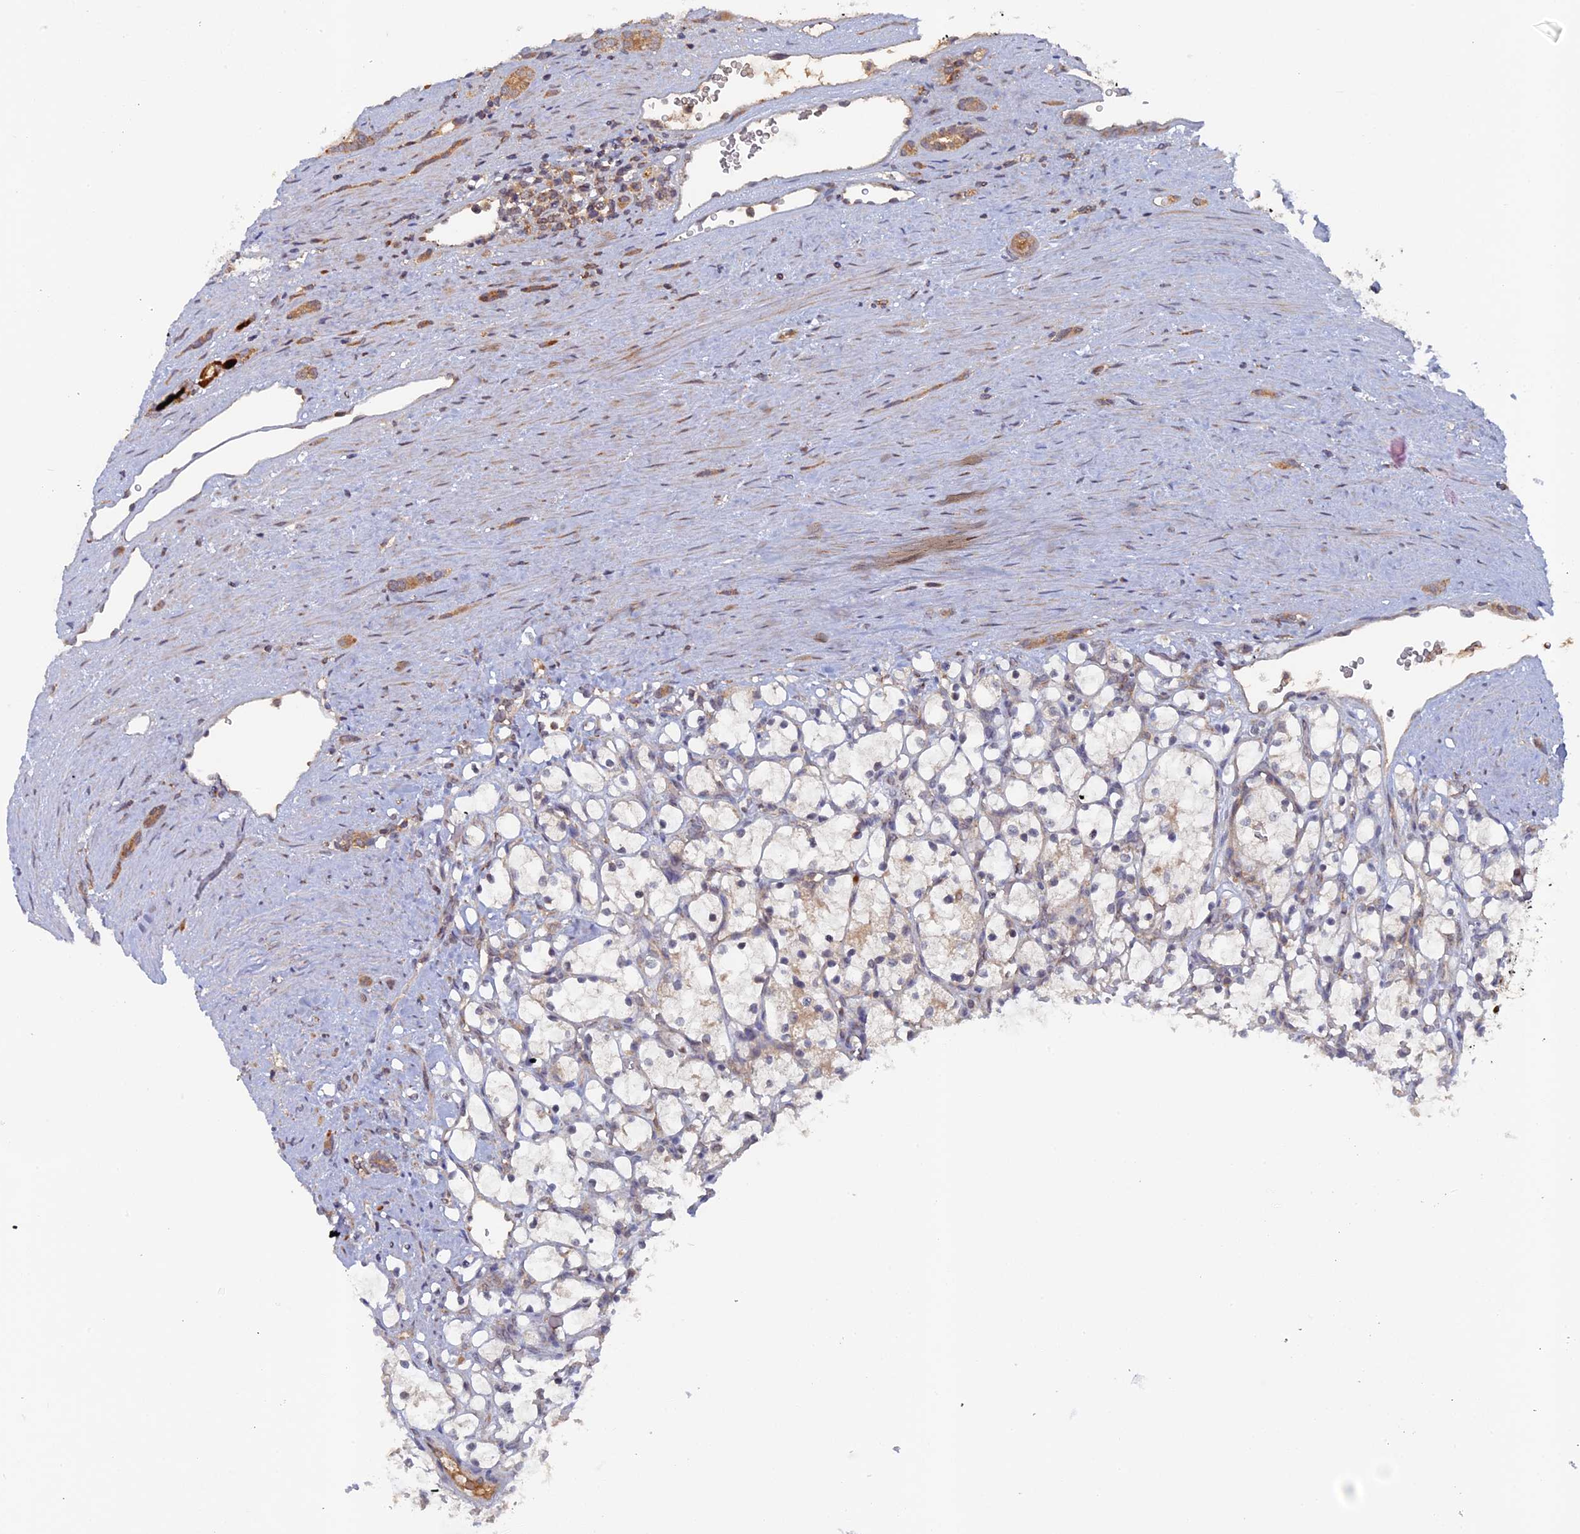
{"staining": {"intensity": "negative", "quantity": "none", "location": "none"}, "tissue": "renal cancer", "cell_type": "Tumor cells", "image_type": "cancer", "snomed": [{"axis": "morphology", "description": "Adenocarcinoma, NOS"}, {"axis": "topography", "description": "Kidney"}], "caption": "Renal cancer (adenocarcinoma) was stained to show a protein in brown. There is no significant staining in tumor cells.", "gene": "RAB15", "patient": {"sex": "female", "age": 69}}